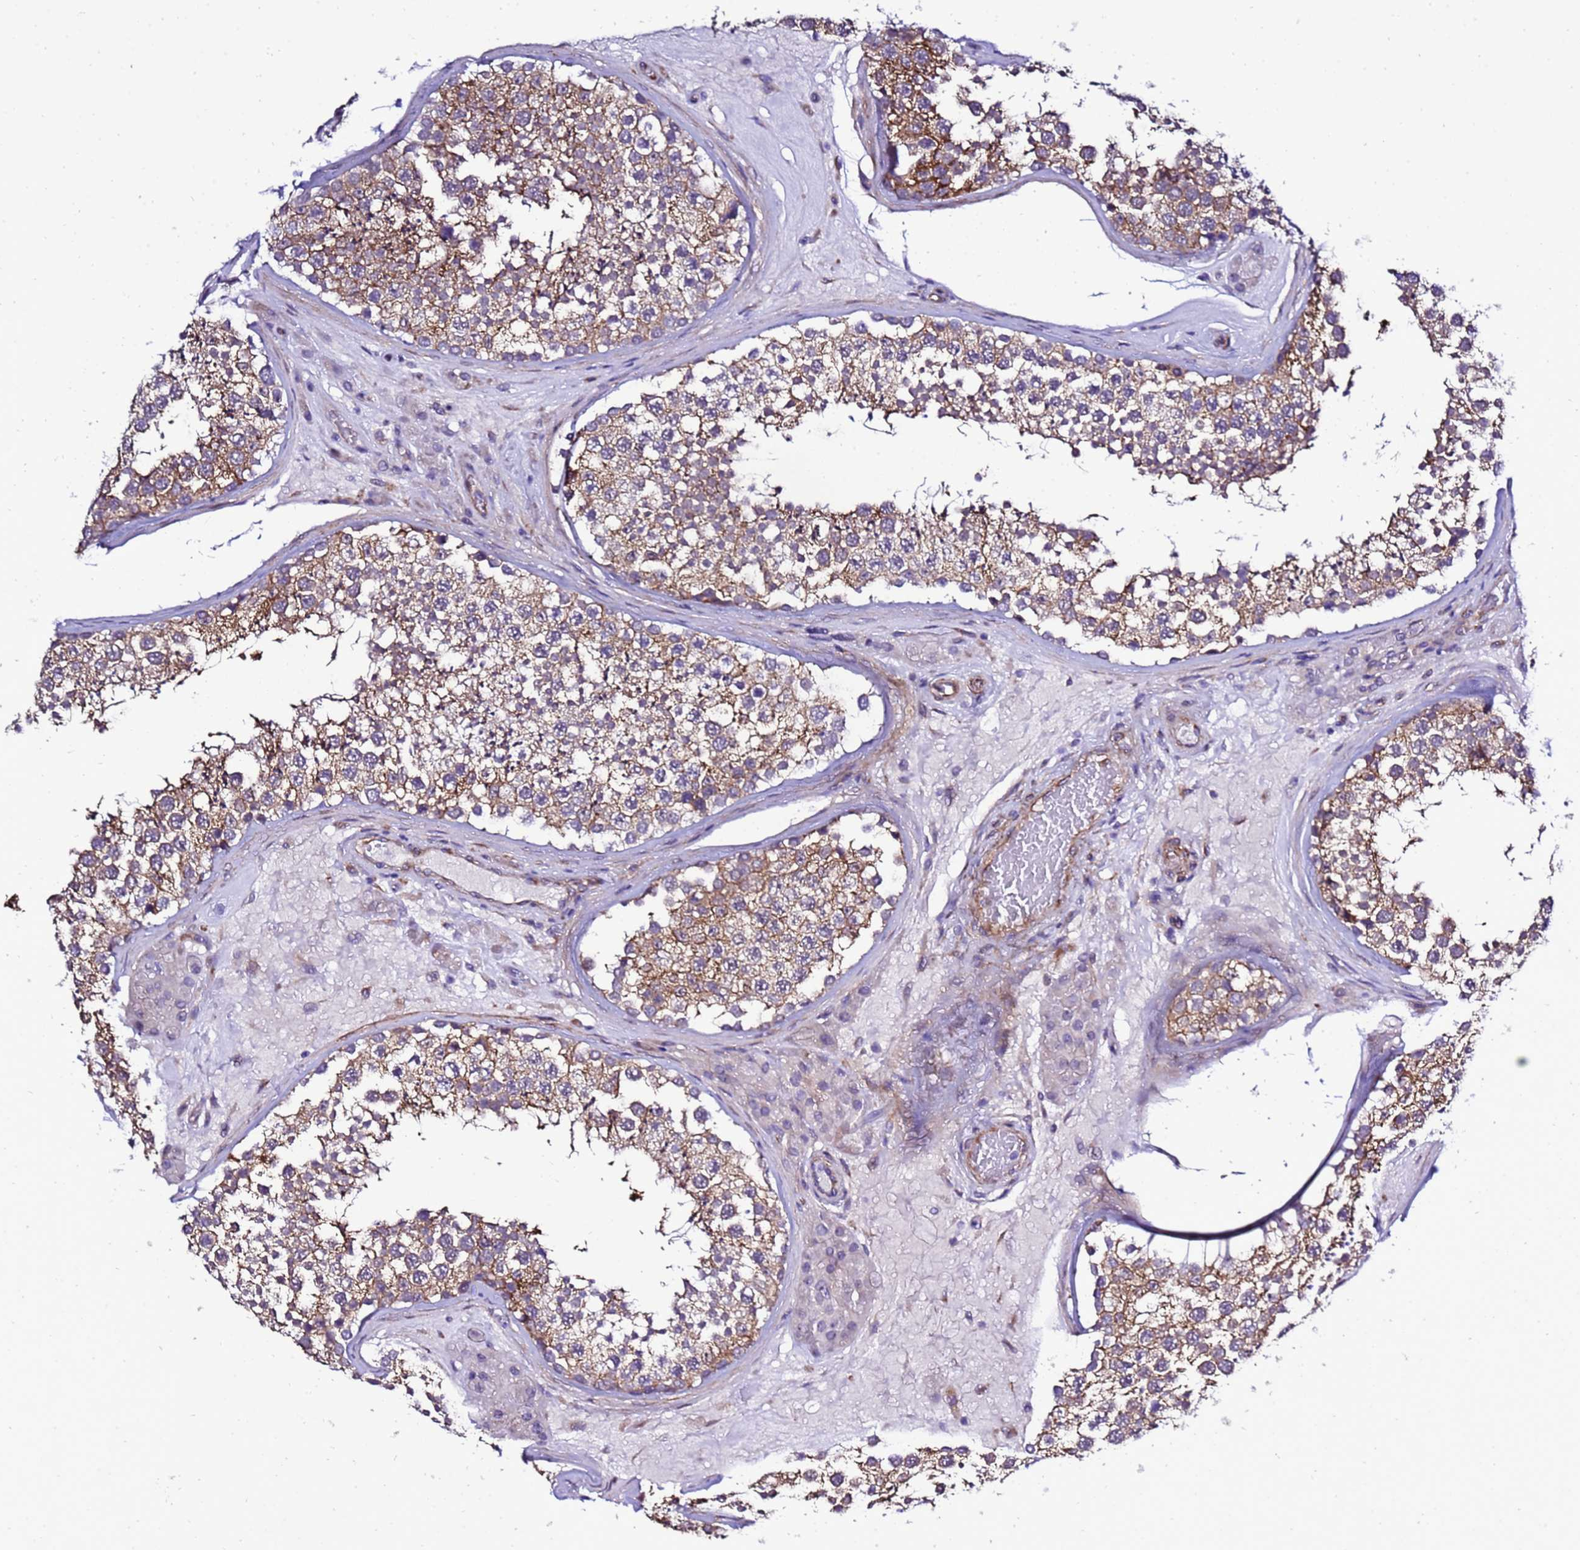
{"staining": {"intensity": "moderate", "quantity": ">75%", "location": "cytoplasmic/membranous"}, "tissue": "testis", "cell_type": "Cells in seminiferous ducts", "image_type": "normal", "snomed": [{"axis": "morphology", "description": "Normal tissue, NOS"}, {"axis": "topography", "description": "Testis"}], "caption": "Immunohistochemistry photomicrograph of normal testis: testis stained using immunohistochemistry (IHC) shows medium levels of moderate protein expression localized specifically in the cytoplasmic/membranous of cells in seminiferous ducts, appearing as a cytoplasmic/membranous brown color.", "gene": "GZF1", "patient": {"sex": "male", "age": 46}}